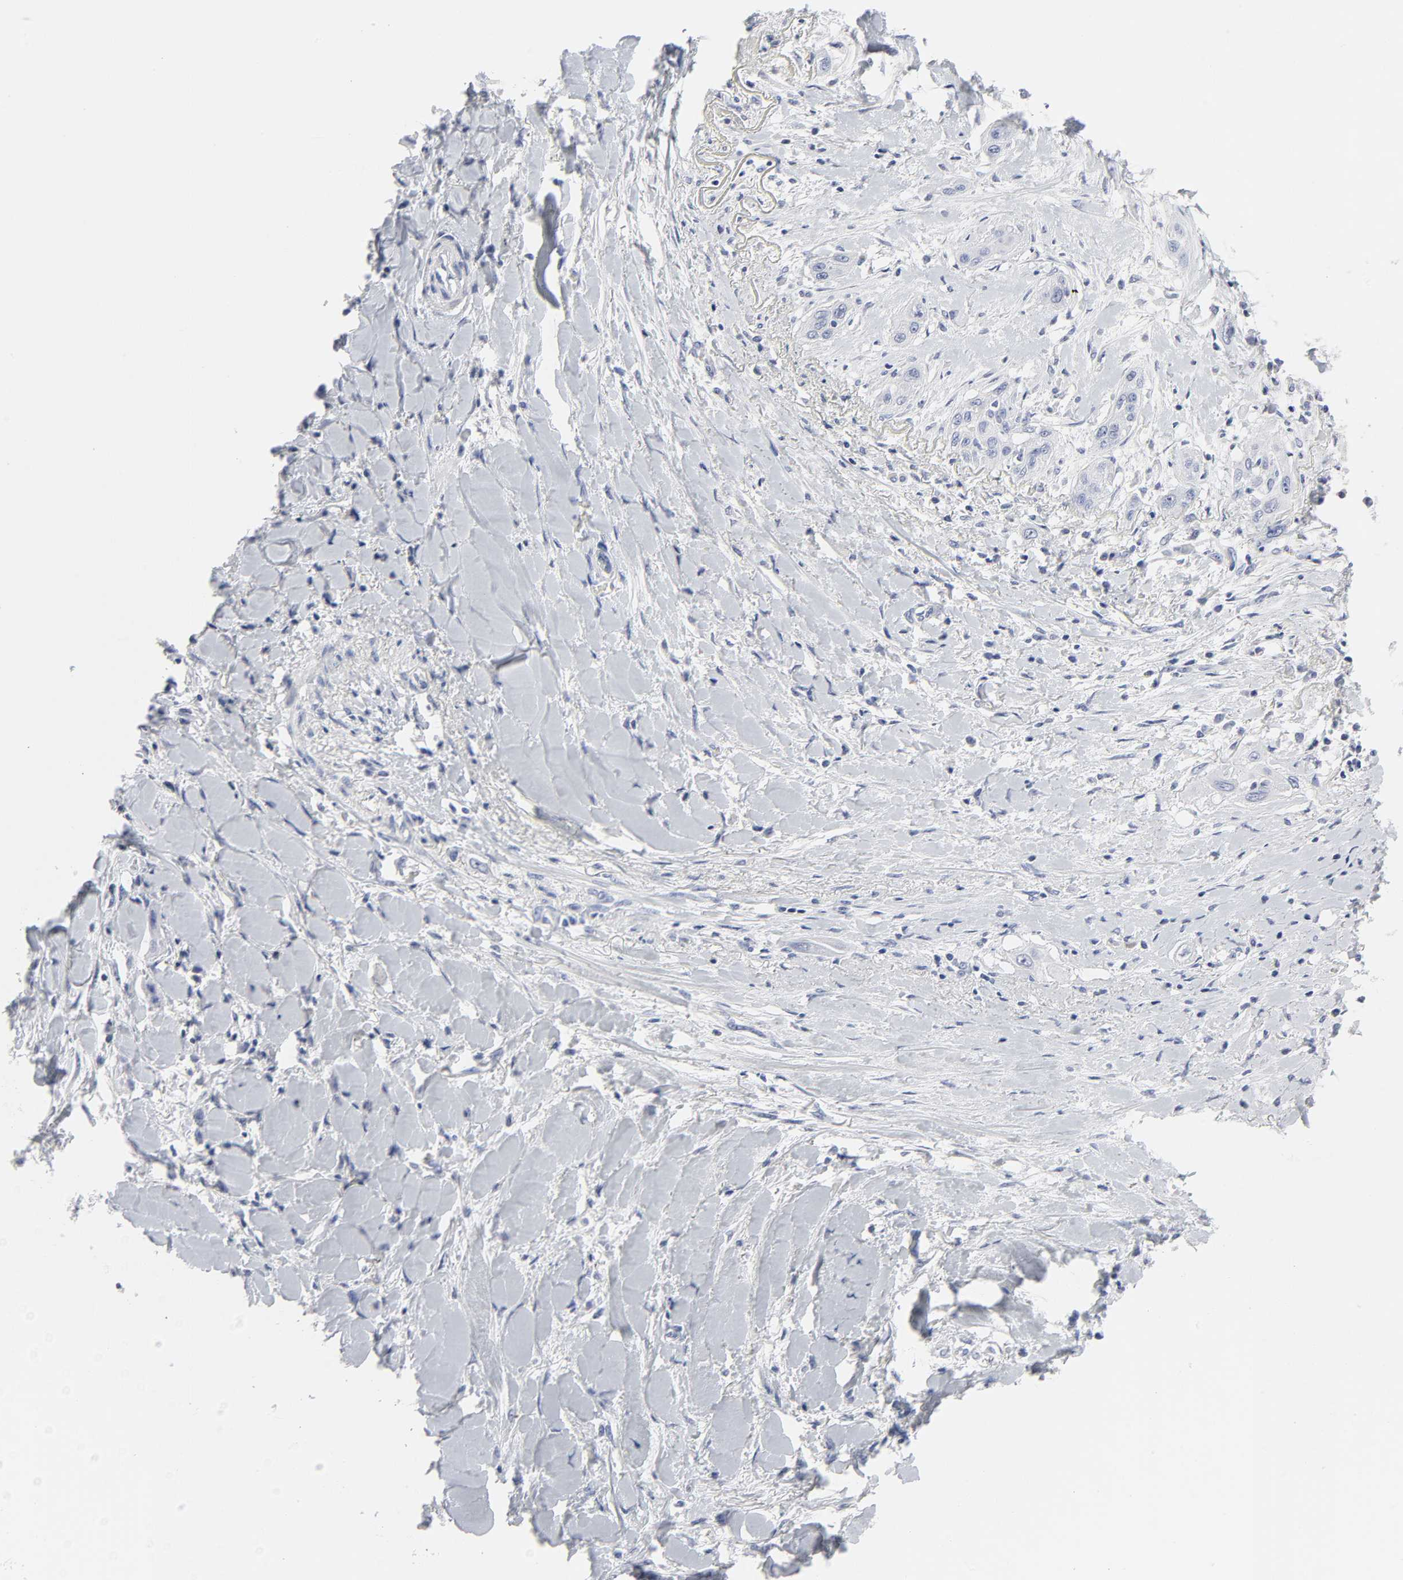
{"staining": {"intensity": "negative", "quantity": "none", "location": "none"}, "tissue": "lung cancer", "cell_type": "Tumor cells", "image_type": "cancer", "snomed": [{"axis": "morphology", "description": "Squamous cell carcinoma, NOS"}, {"axis": "topography", "description": "Lung"}], "caption": "Protein analysis of squamous cell carcinoma (lung) exhibits no significant staining in tumor cells. (Brightfield microscopy of DAB (3,3'-diaminobenzidine) IHC at high magnification).", "gene": "HNF4A", "patient": {"sex": "female", "age": 47}}